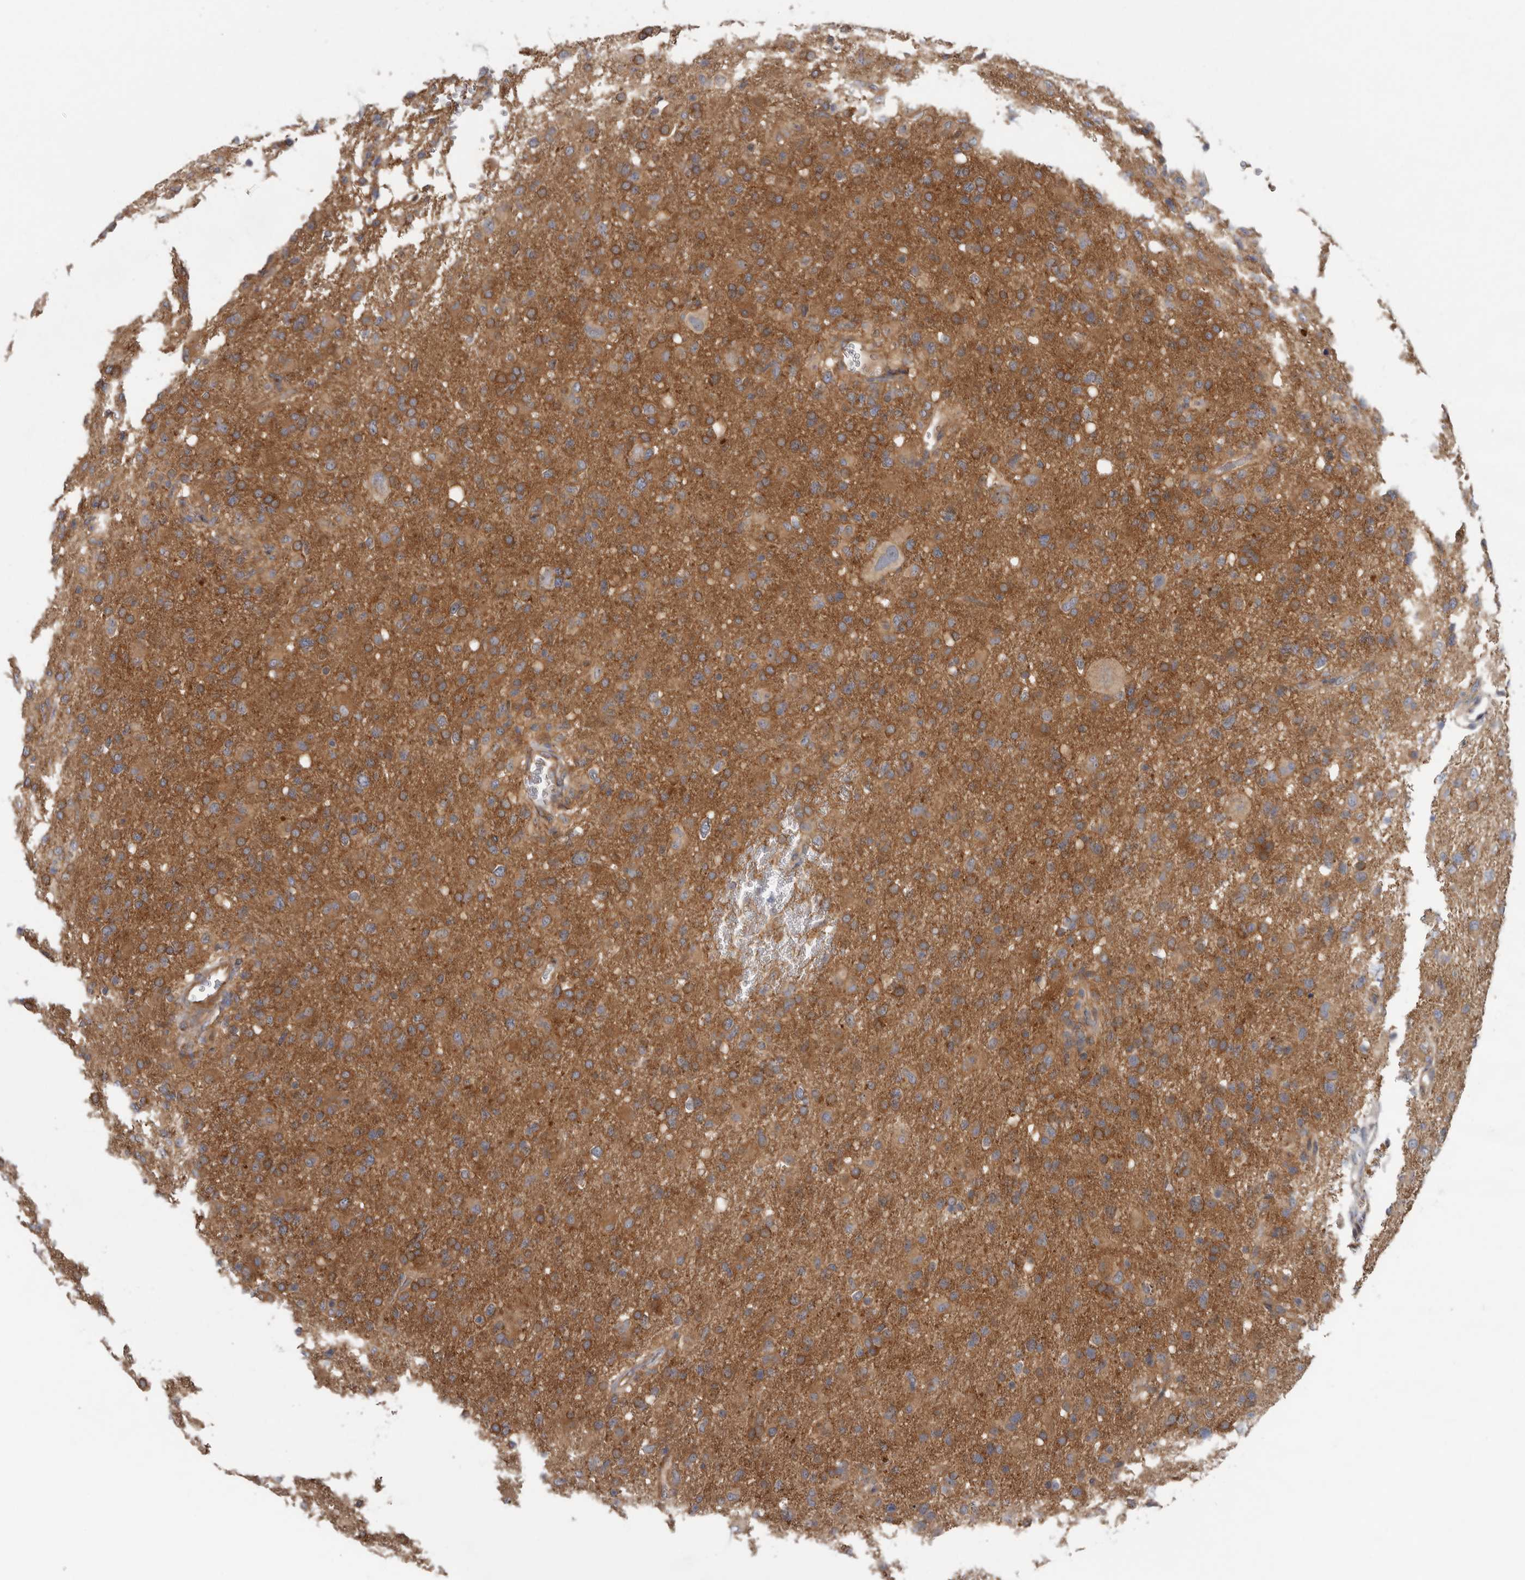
{"staining": {"intensity": "moderate", "quantity": ">75%", "location": "cytoplasmic/membranous"}, "tissue": "glioma", "cell_type": "Tumor cells", "image_type": "cancer", "snomed": [{"axis": "morphology", "description": "Glioma, malignant, High grade"}, {"axis": "topography", "description": "Brain"}], "caption": "High-grade glioma (malignant) stained with a brown dye demonstrates moderate cytoplasmic/membranous positive expression in approximately >75% of tumor cells.", "gene": "HINT3", "patient": {"sex": "female", "age": 57}}